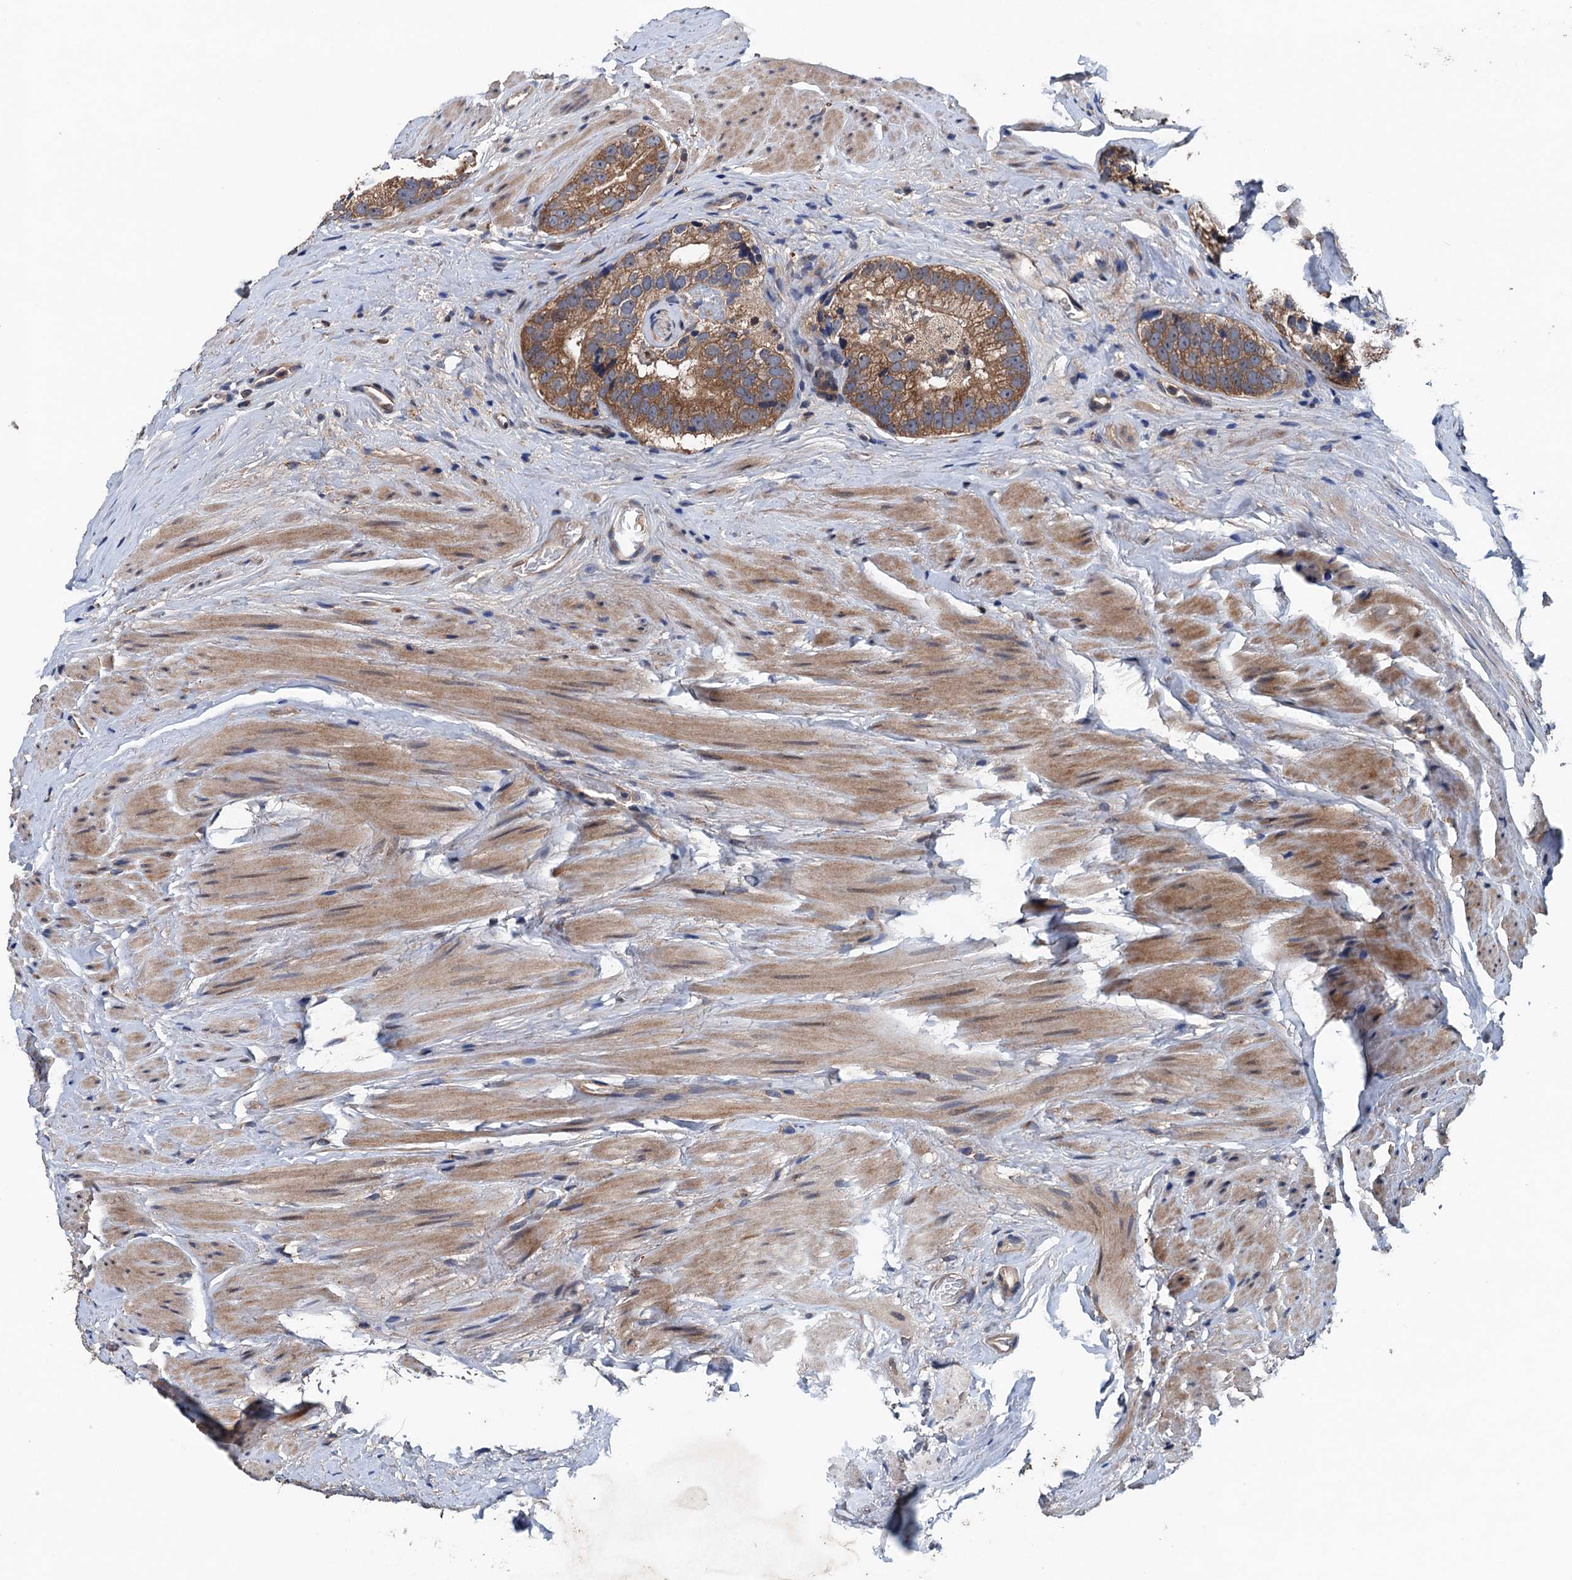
{"staining": {"intensity": "moderate", "quantity": ">75%", "location": "cytoplasmic/membranous"}, "tissue": "prostate cancer", "cell_type": "Tumor cells", "image_type": "cancer", "snomed": [{"axis": "morphology", "description": "Adenocarcinoma, High grade"}, {"axis": "topography", "description": "Prostate"}], "caption": "There is medium levels of moderate cytoplasmic/membranous staining in tumor cells of high-grade adenocarcinoma (prostate), as demonstrated by immunohistochemical staining (brown color).", "gene": "BLTP3B", "patient": {"sex": "male", "age": 56}}